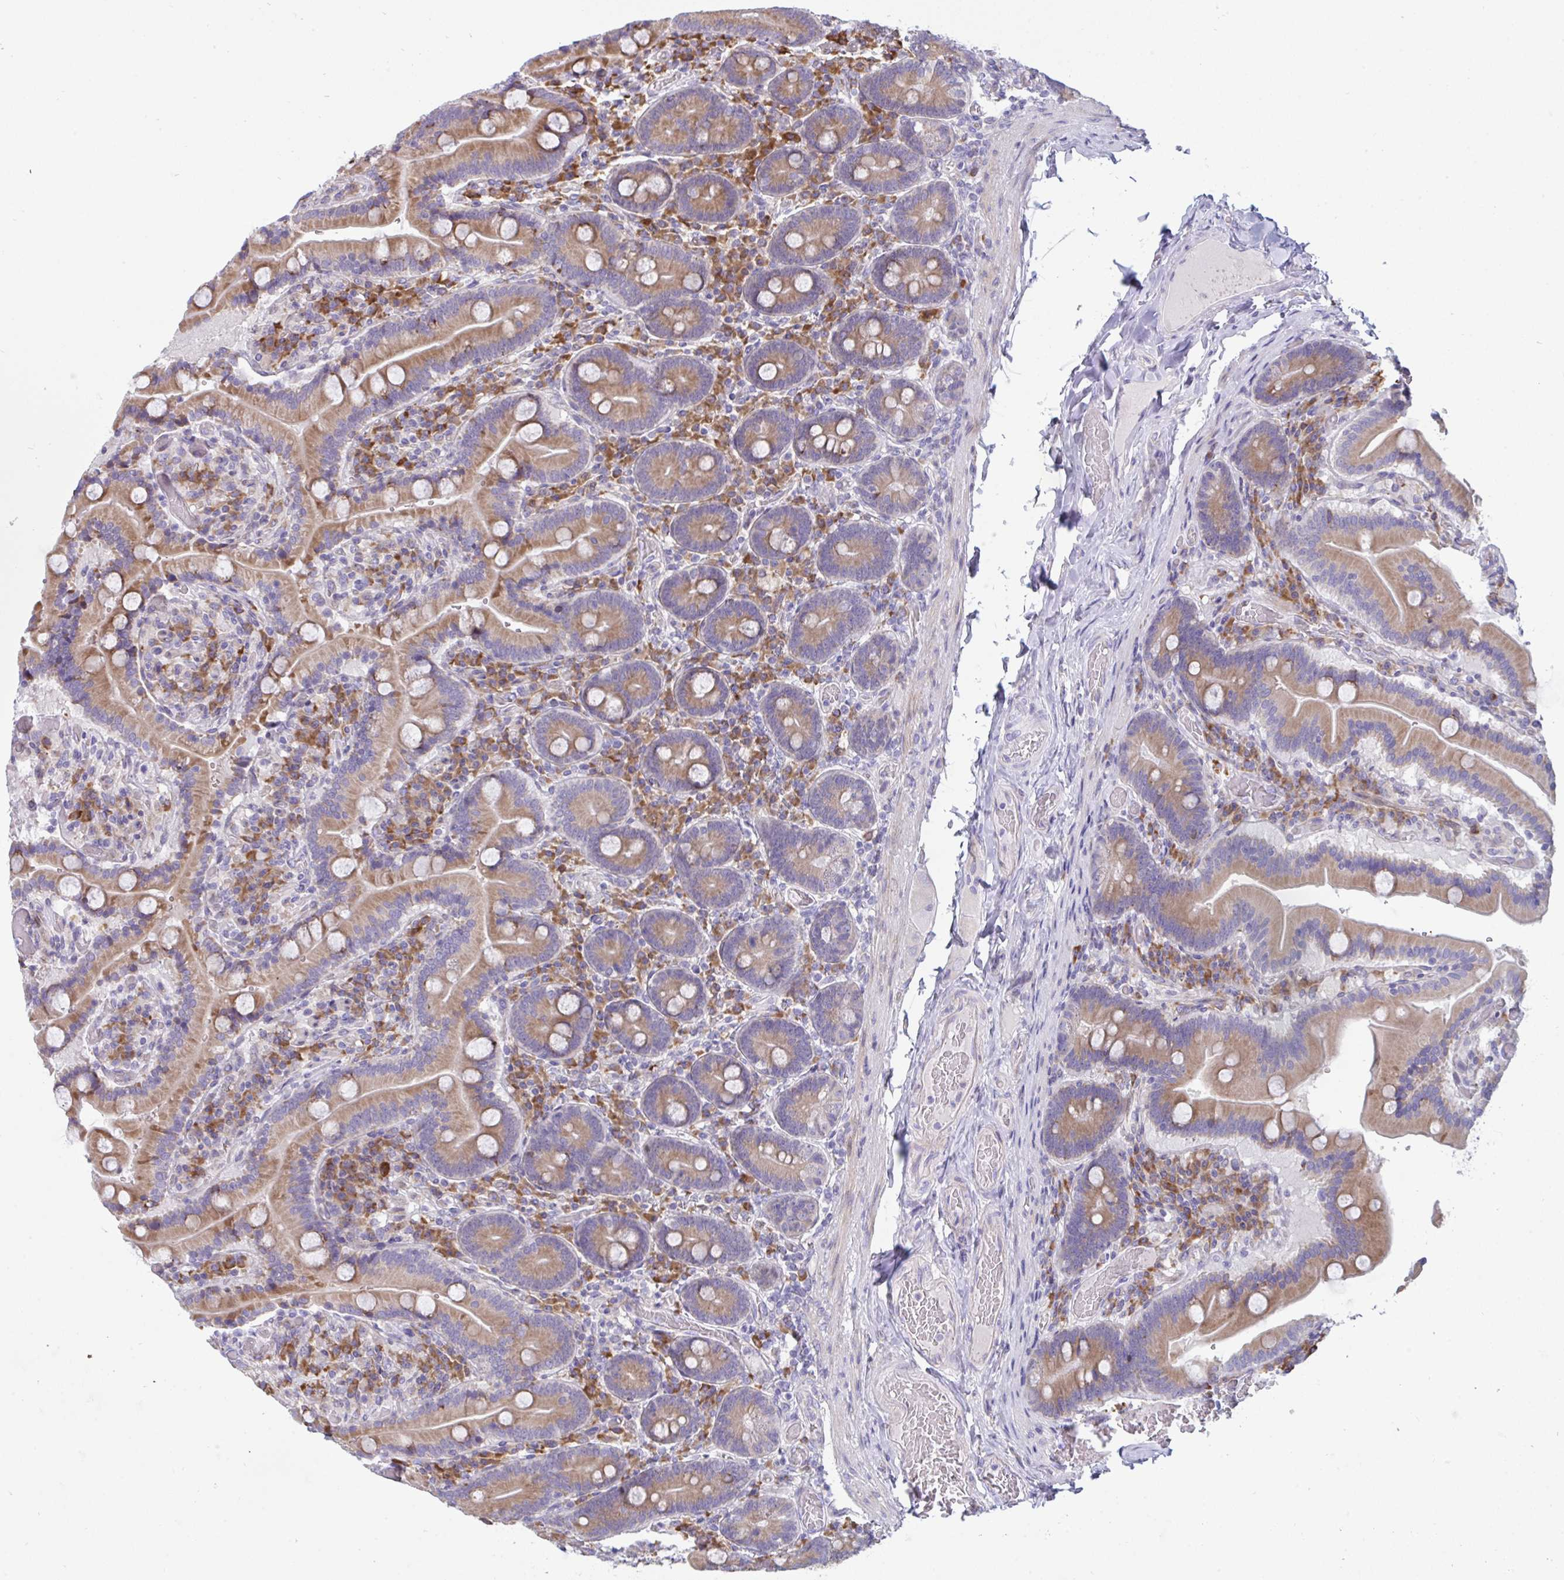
{"staining": {"intensity": "moderate", "quantity": "25%-75%", "location": "cytoplasmic/membranous"}, "tissue": "duodenum", "cell_type": "Glandular cells", "image_type": "normal", "snomed": [{"axis": "morphology", "description": "Normal tissue, NOS"}, {"axis": "topography", "description": "Duodenum"}], "caption": "High-power microscopy captured an immunohistochemistry micrograph of normal duodenum, revealing moderate cytoplasmic/membranous staining in approximately 25%-75% of glandular cells.", "gene": "MYMK", "patient": {"sex": "female", "age": 62}}